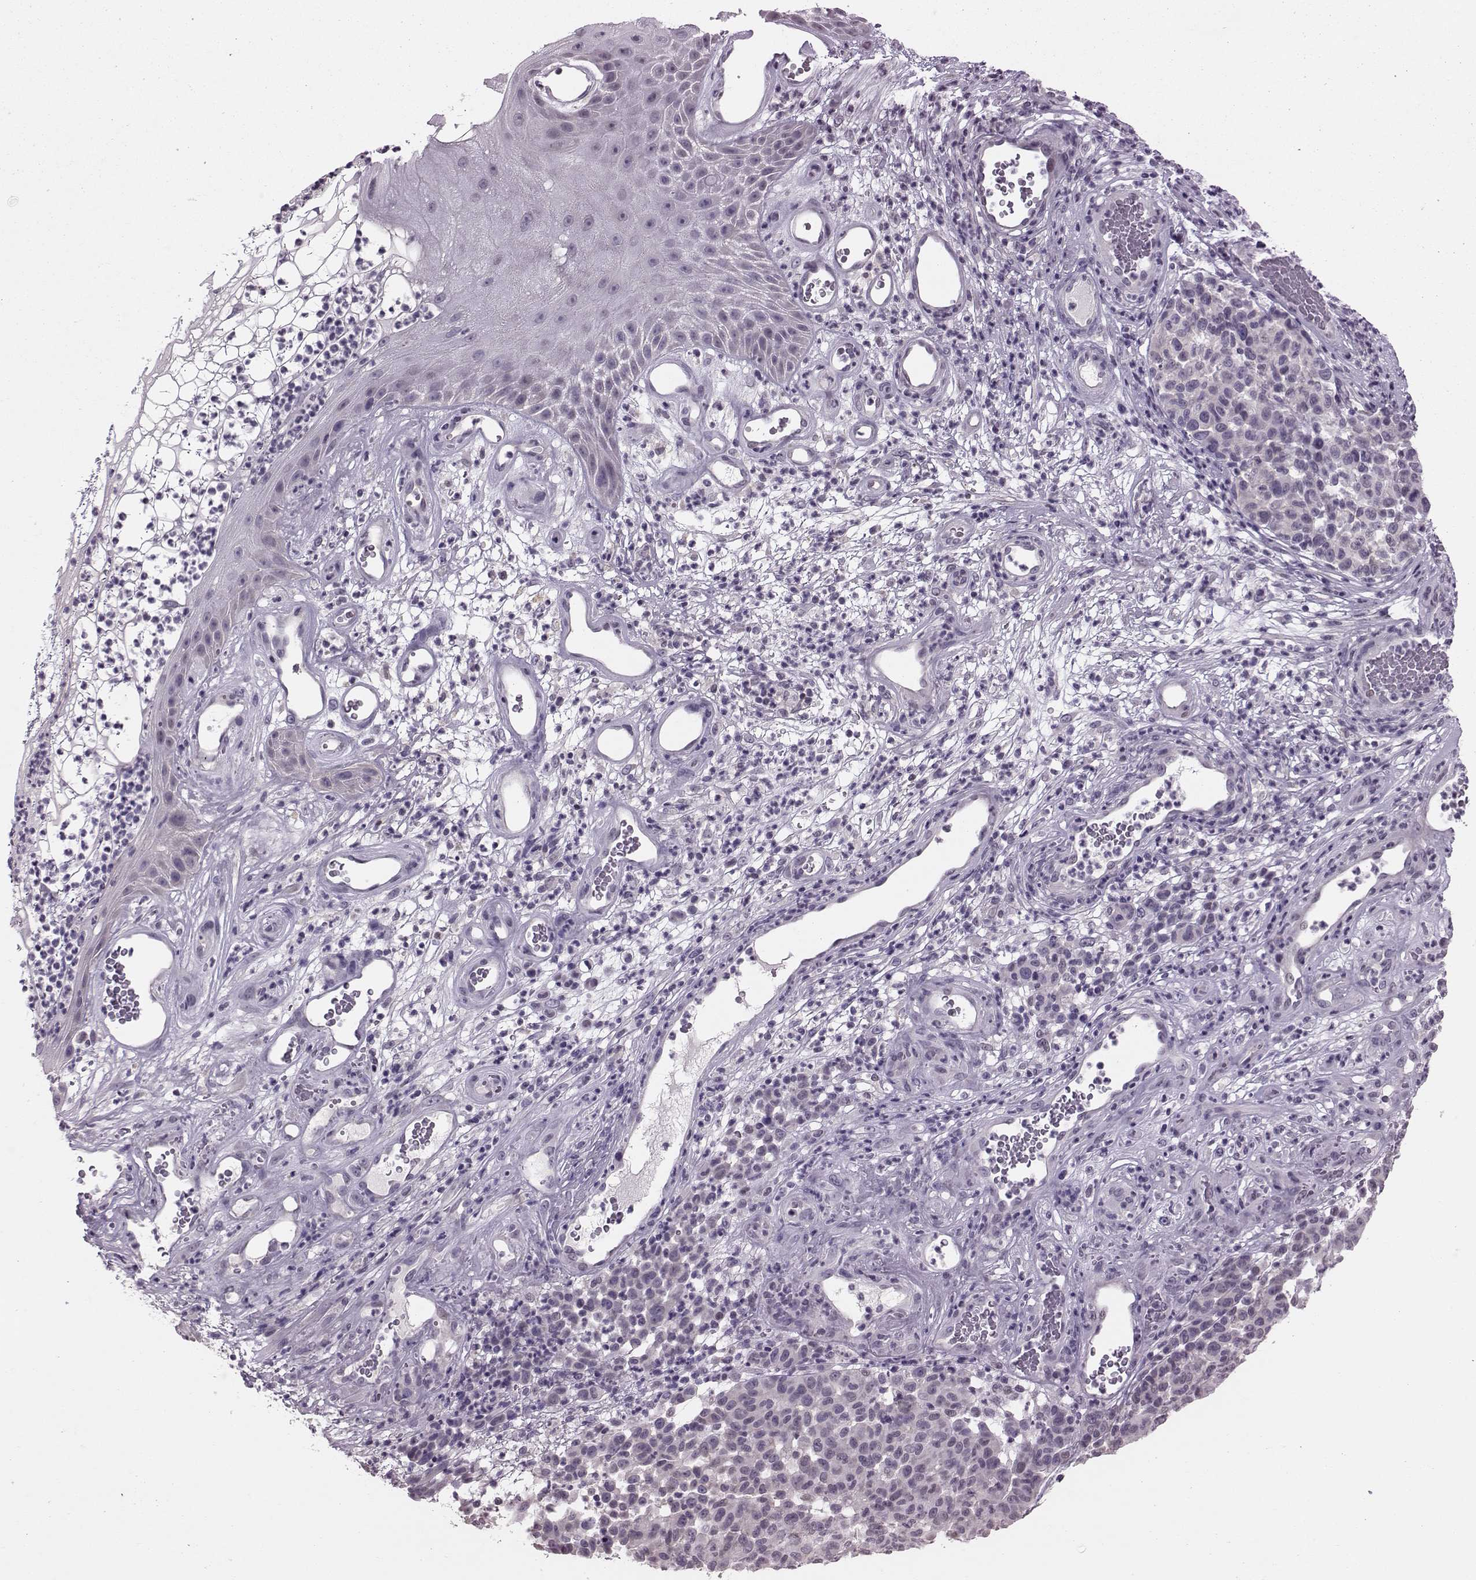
{"staining": {"intensity": "negative", "quantity": "none", "location": "none"}, "tissue": "melanoma", "cell_type": "Tumor cells", "image_type": "cancer", "snomed": [{"axis": "morphology", "description": "Malignant melanoma, NOS"}, {"axis": "topography", "description": "Skin"}], "caption": "A photomicrograph of malignant melanoma stained for a protein exhibits no brown staining in tumor cells.", "gene": "DNAAF1", "patient": {"sex": "male", "age": 59}}